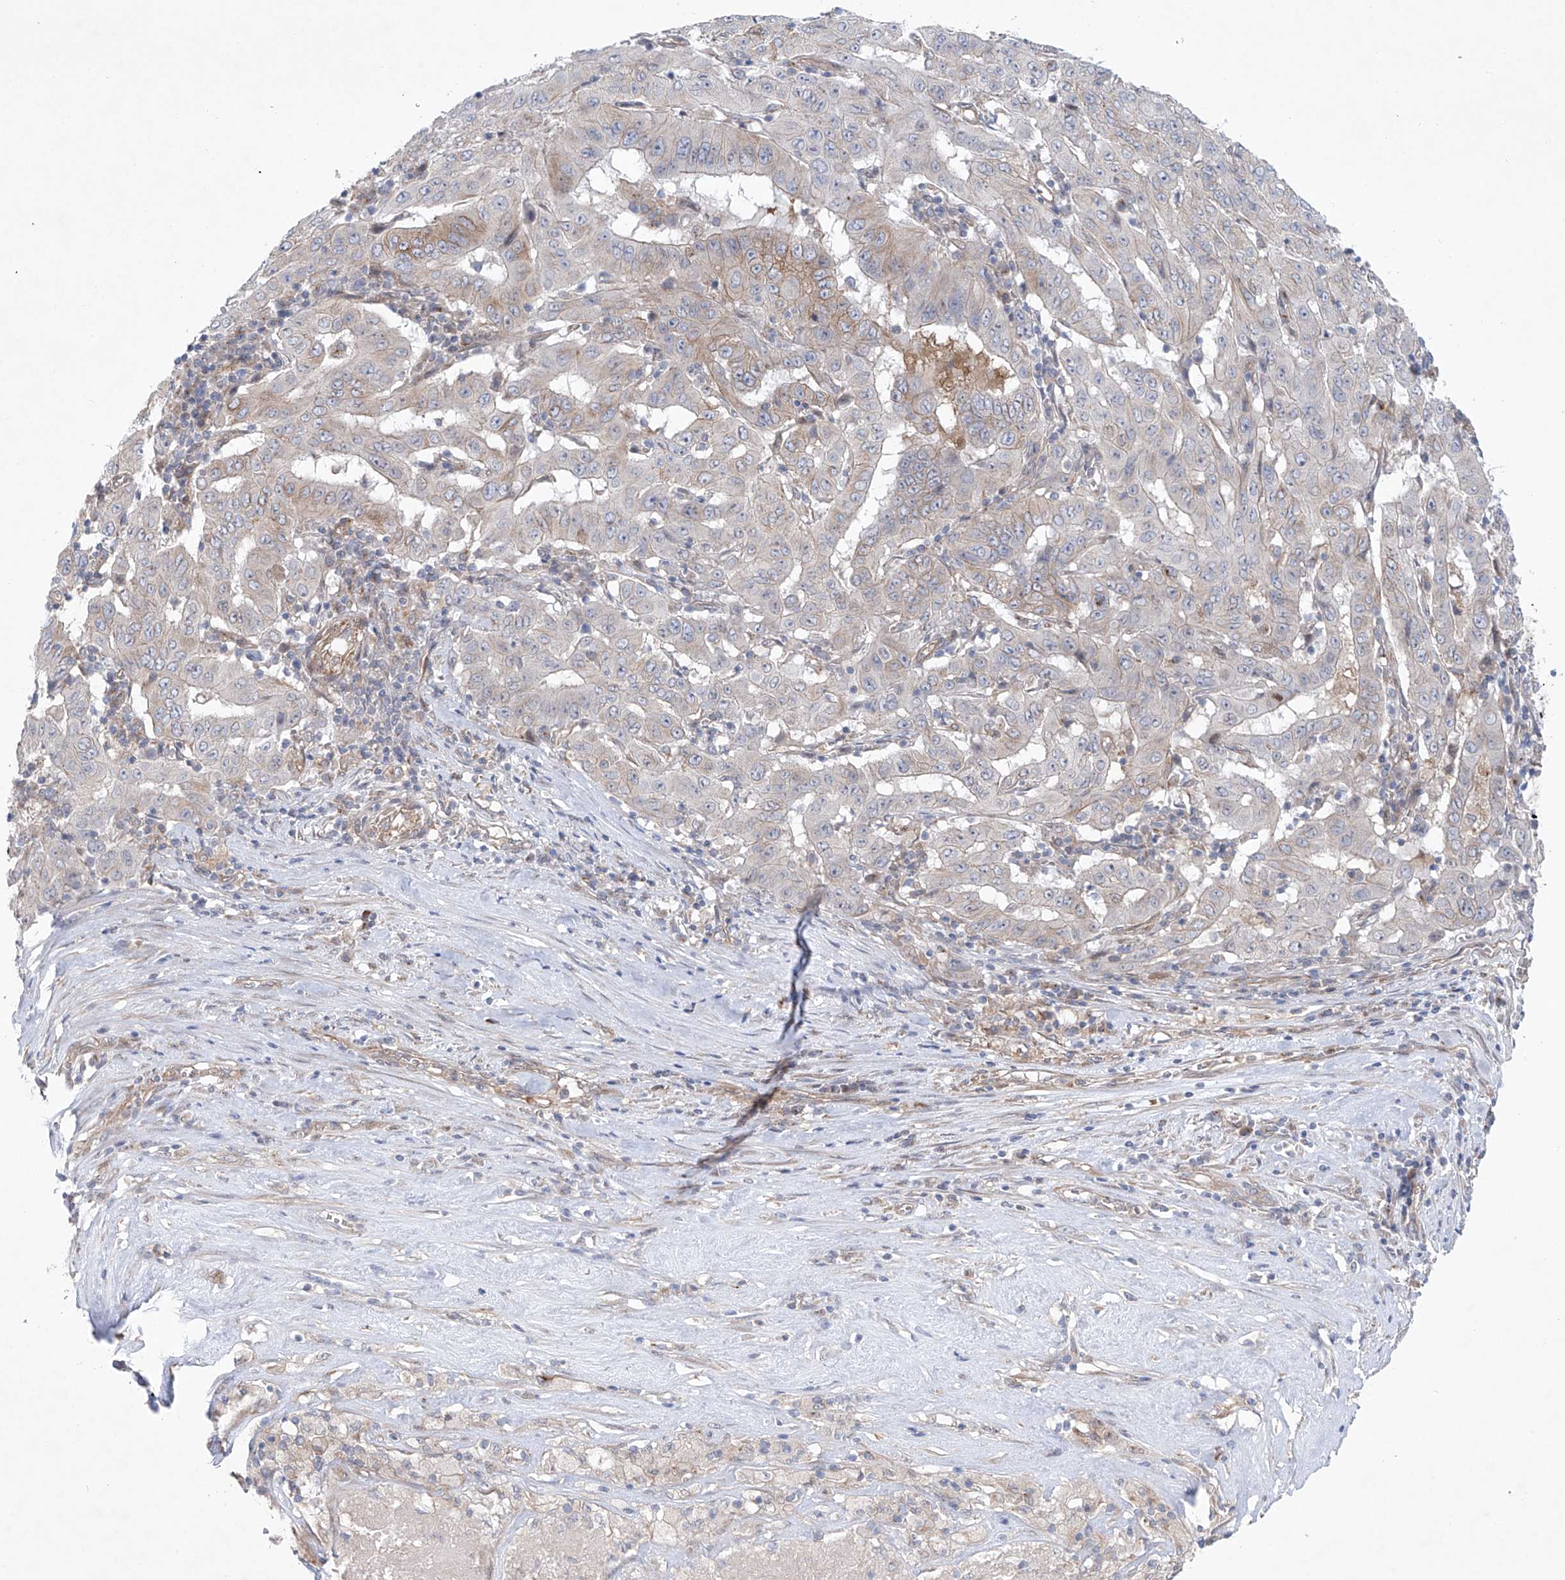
{"staining": {"intensity": "weak", "quantity": "<25%", "location": "cytoplasmic/membranous"}, "tissue": "pancreatic cancer", "cell_type": "Tumor cells", "image_type": "cancer", "snomed": [{"axis": "morphology", "description": "Adenocarcinoma, NOS"}, {"axis": "topography", "description": "Pancreas"}], "caption": "Tumor cells are negative for brown protein staining in pancreatic cancer.", "gene": "KLC4", "patient": {"sex": "male", "age": 63}}